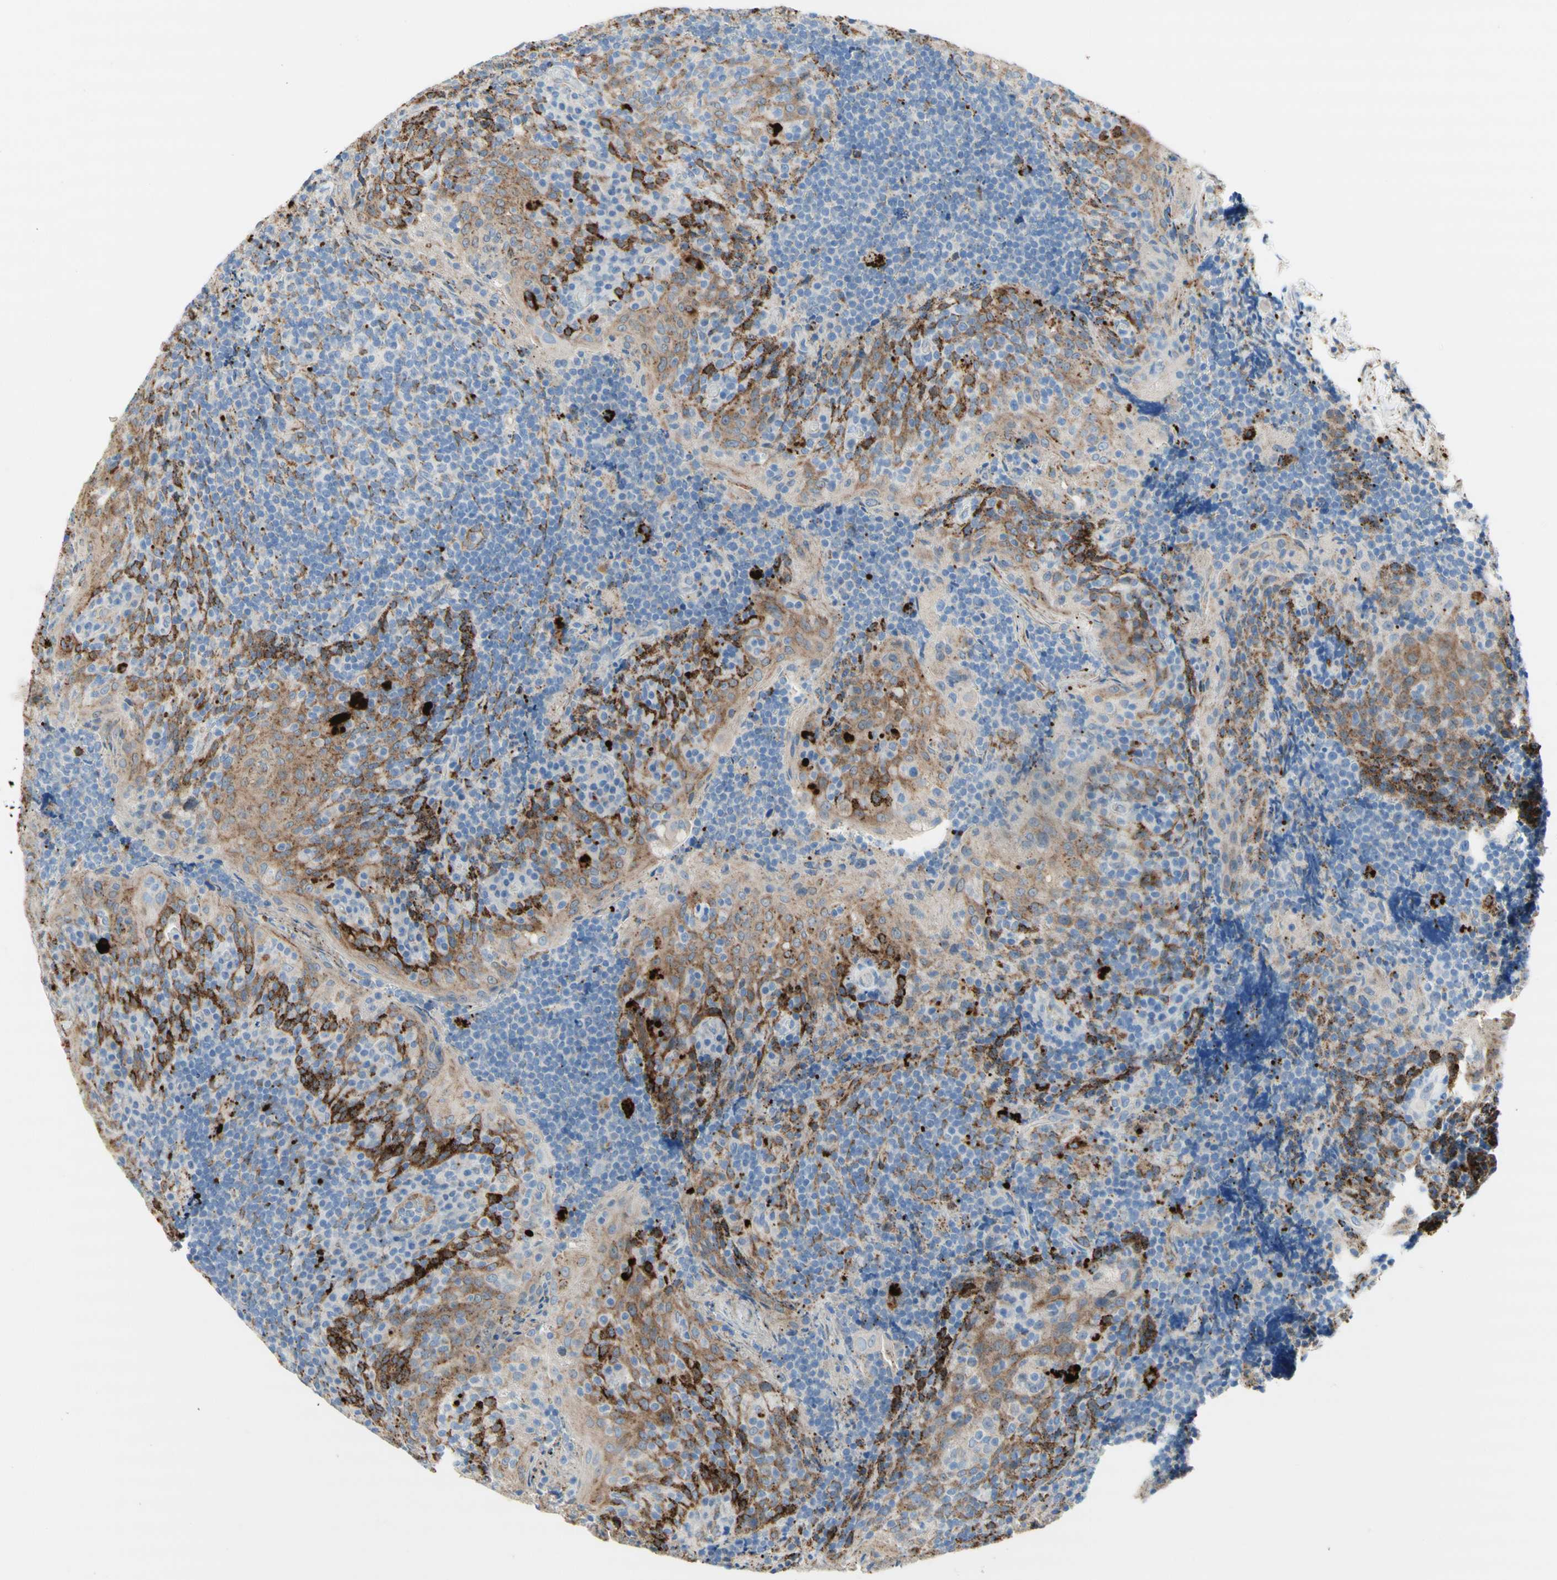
{"staining": {"intensity": "strong", "quantity": "<25%", "location": "cytoplasmic/membranous"}, "tissue": "tonsil", "cell_type": "Germinal center cells", "image_type": "normal", "snomed": [{"axis": "morphology", "description": "Normal tissue, NOS"}, {"axis": "topography", "description": "Tonsil"}], "caption": "Unremarkable tonsil was stained to show a protein in brown. There is medium levels of strong cytoplasmic/membranous staining in about <25% of germinal center cells. (brown staining indicates protein expression, while blue staining denotes nuclei).", "gene": "URB2", "patient": {"sex": "male", "age": 17}}